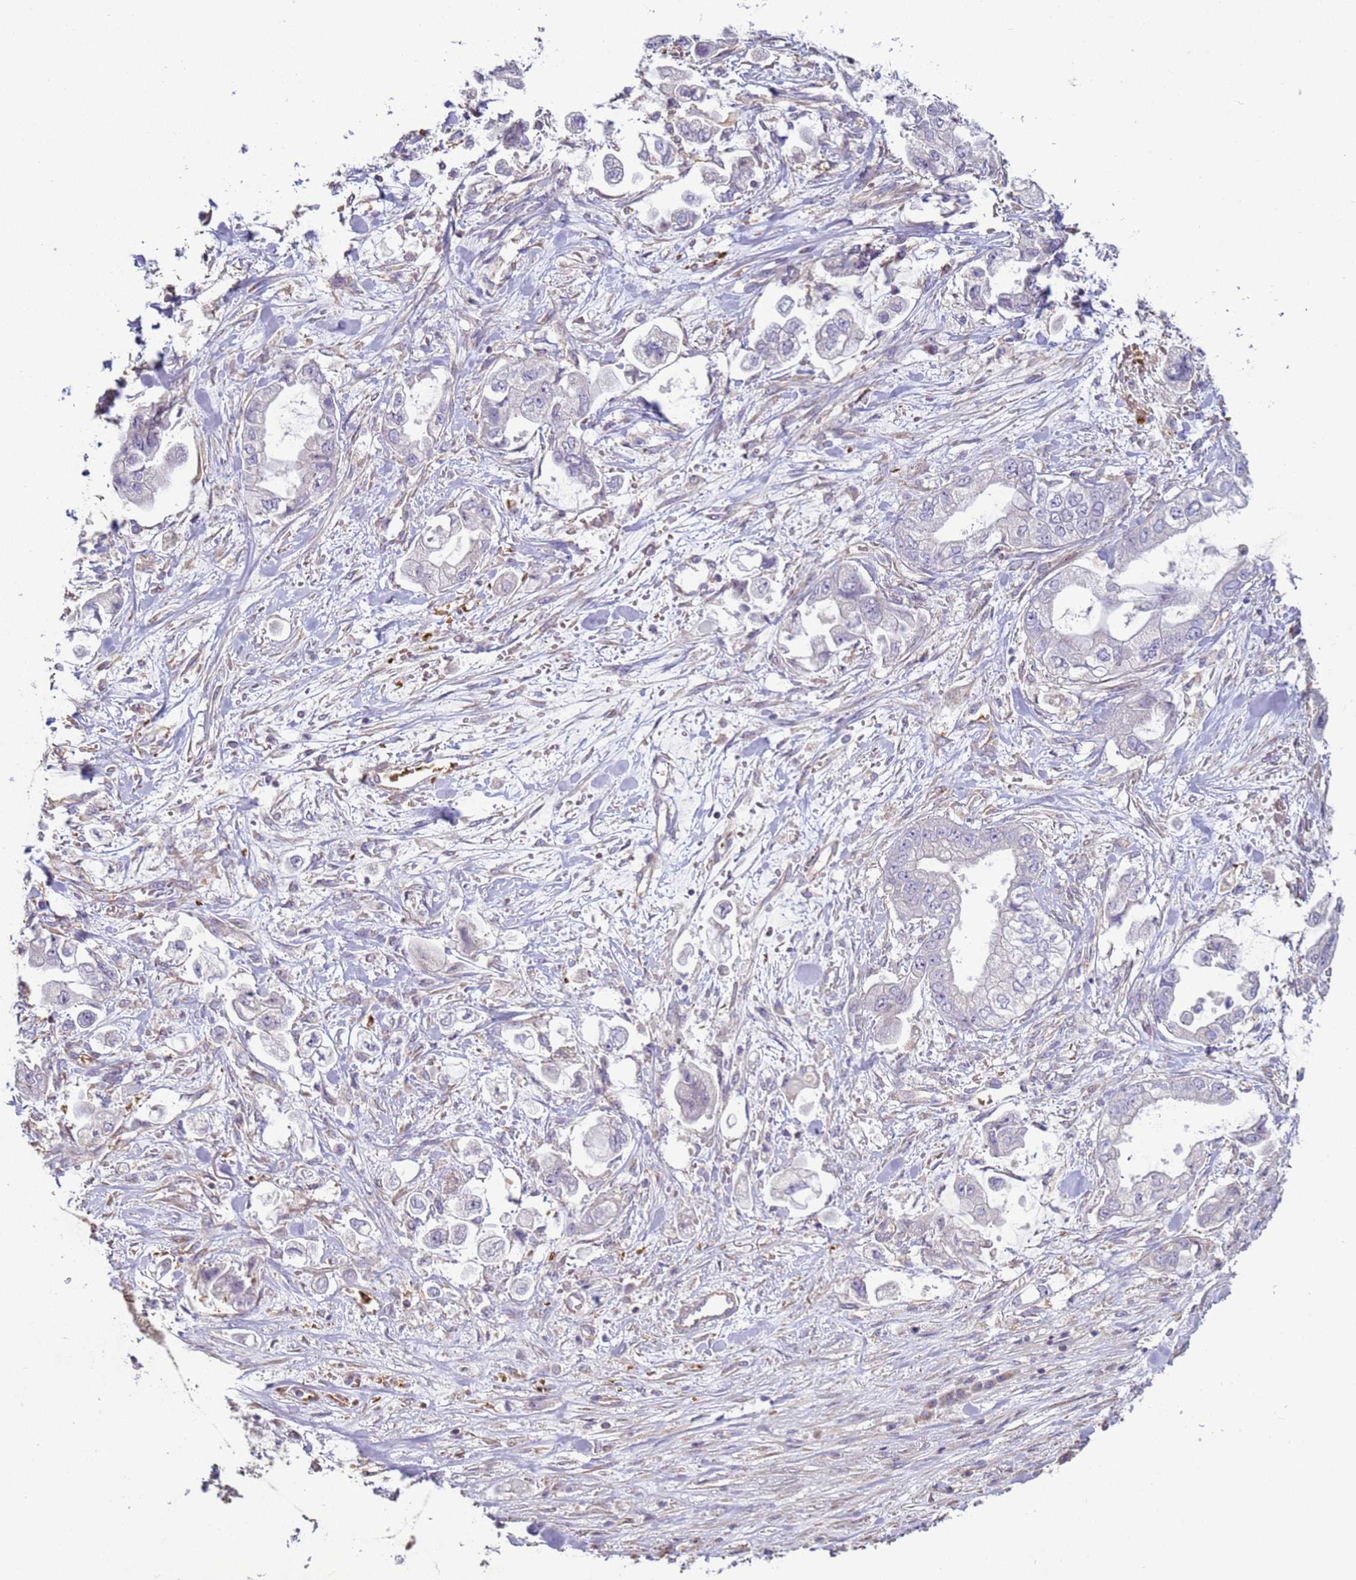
{"staining": {"intensity": "negative", "quantity": "none", "location": "none"}, "tissue": "stomach cancer", "cell_type": "Tumor cells", "image_type": "cancer", "snomed": [{"axis": "morphology", "description": "Adenocarcinoma, NOS"}, {"axis": "topography", "description": "Stomach"}], "caption": "The immunohistochemistry histopathology image has no significant positivity in tumor cells of stomach adenocarcinoma tissue.", "gene": "SGIP1", "patient": {"sex": "male", "age": 62}}